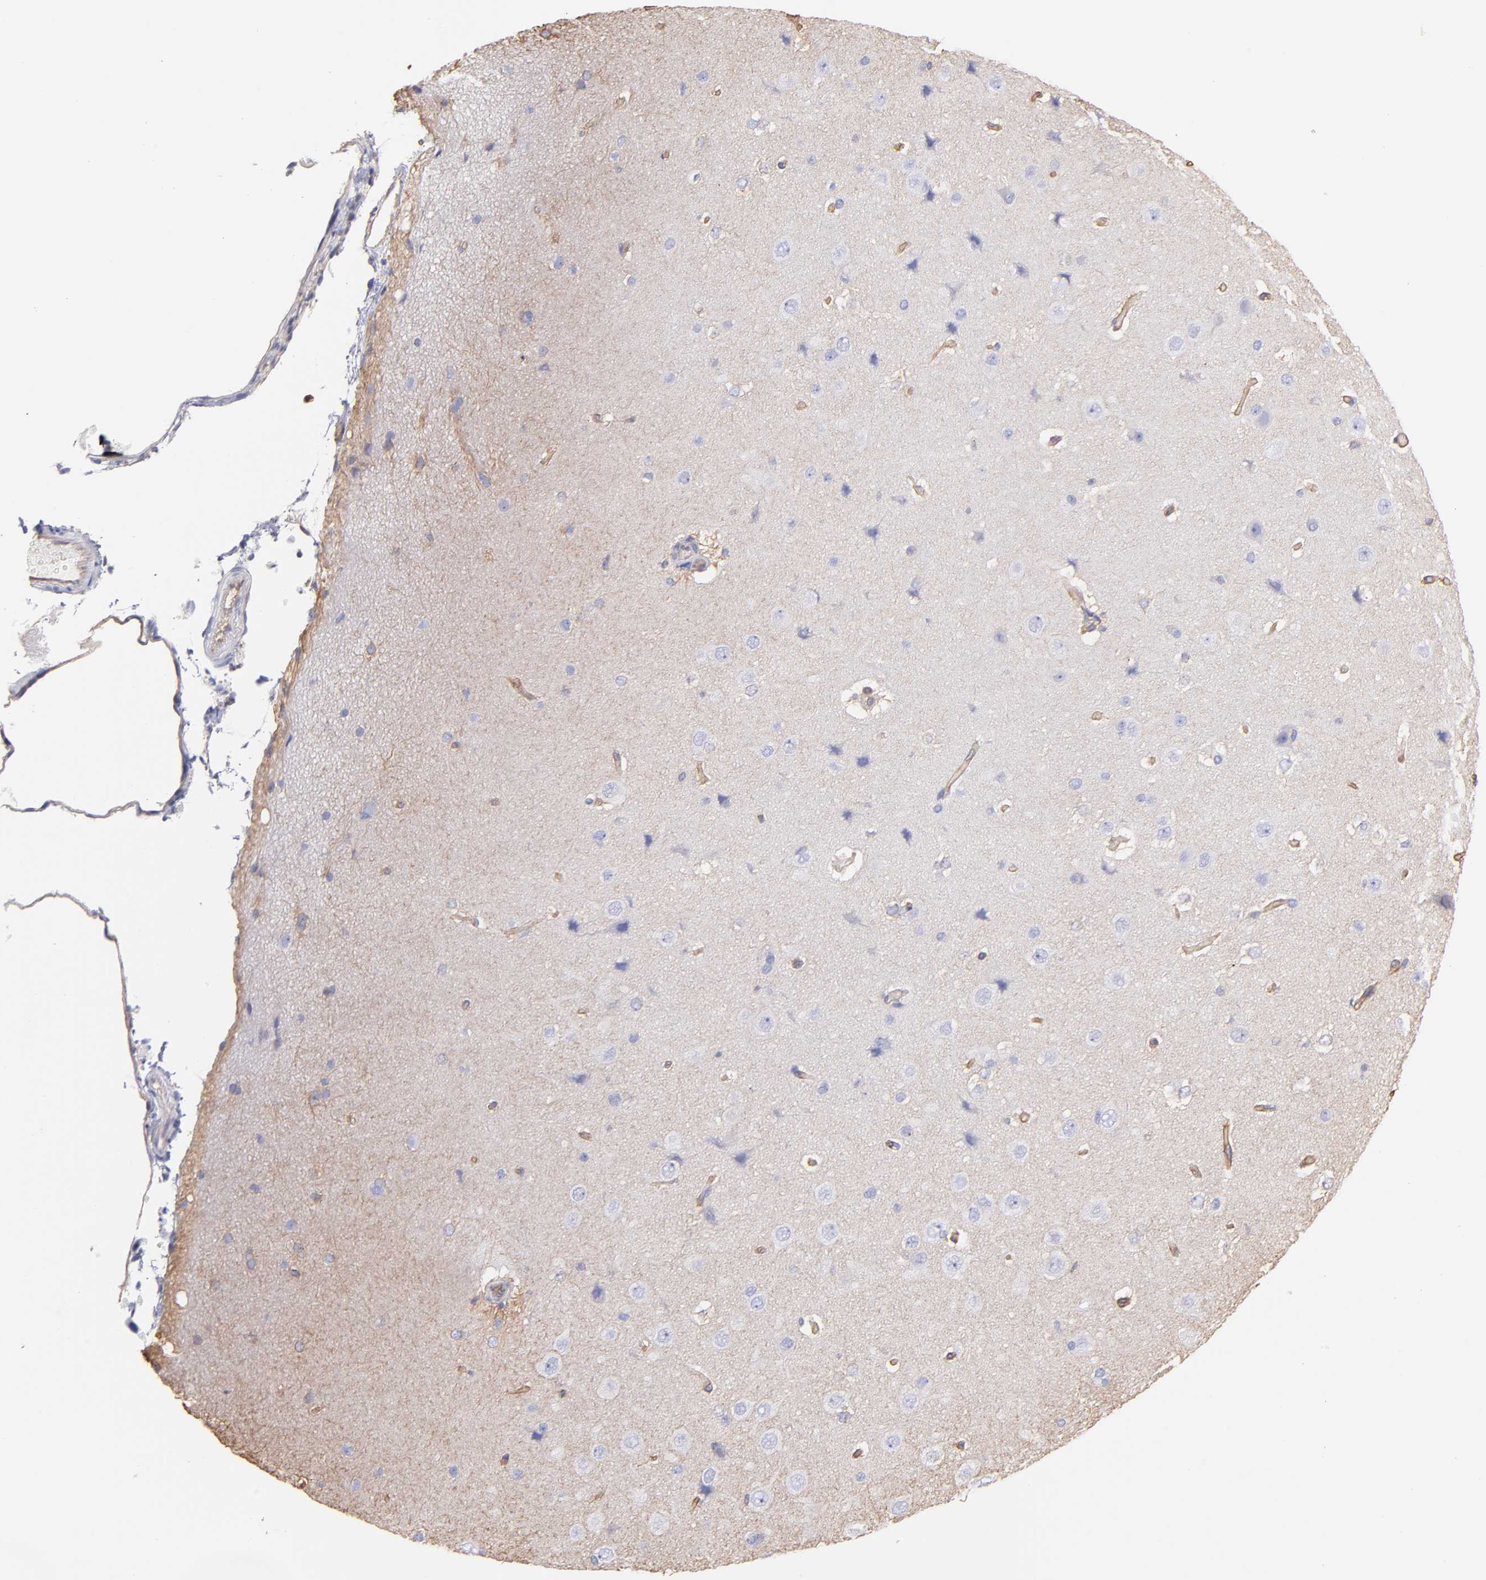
{"staining": {"intensity": "weak", "quantity": ">75%", "location": "cytoplasmic/membranous"}, "tissue": "cerebral cortex", "cell_type": "Endothelial cells", "image_type": "normal", "snomed": [{"axis": "morphology", "description": "Normal tissue, NOS"}, {"axis": "topography", "description": "Cerebral cortex"}], "caption": "Immunohistochemistry (DAB) staining of unremarkable human cerebral cortex demonstrates weak cytoplasmic/membranous protein expression in approximately >75% of endothelial cells. (Brightfield microscopy of DAB IHC at high magnification).", "gene": "PLEC", "patient": {"sex": "female", "age": 45}}